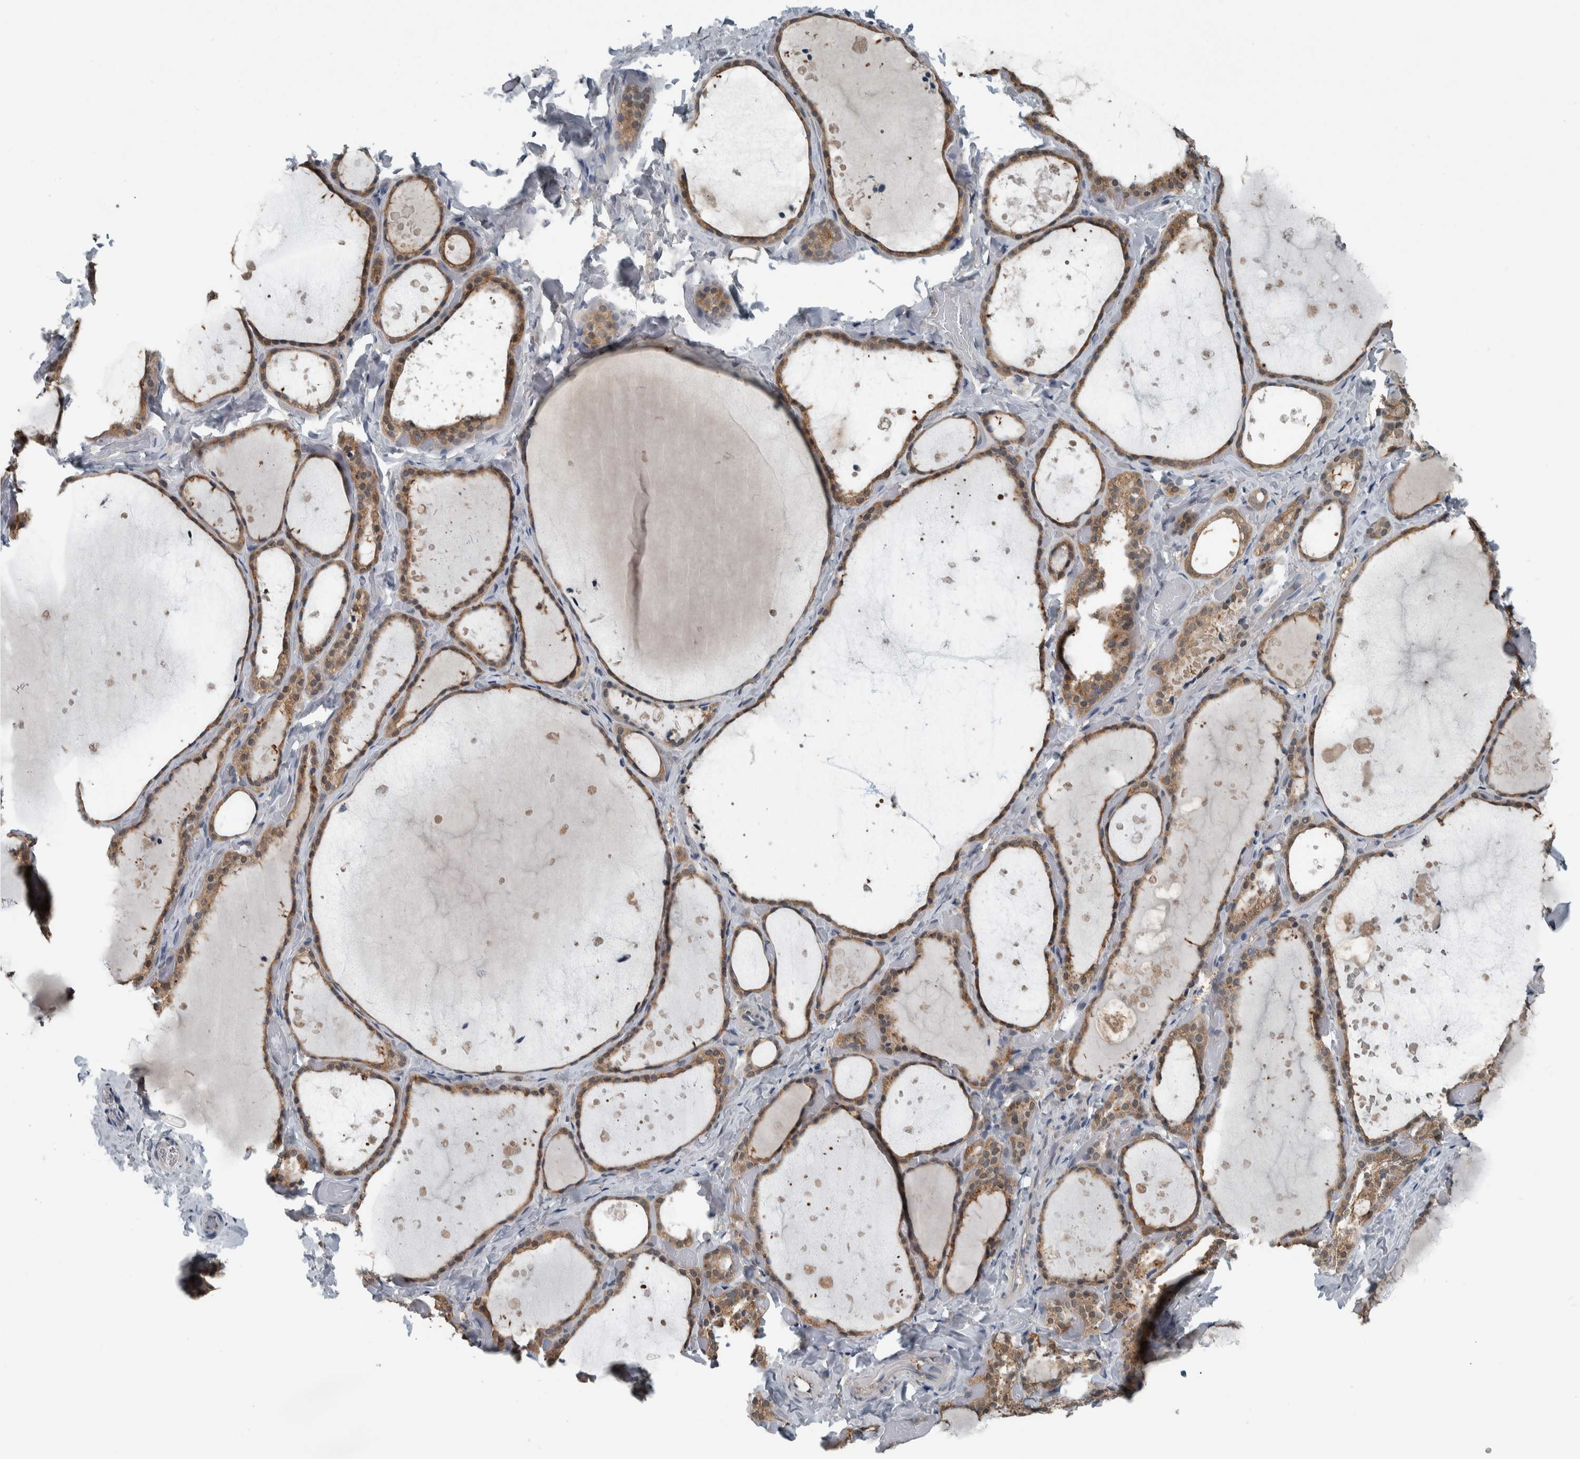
{"staining": {"intensity": "moderate", "quantity": ">75%", "location": "cytoplasmic/membranous,nuclear"}, "tissue": "thyroid gland", "cell_type": "Glandular cells", "image_type": "normal", "snomed": [{"axis": "morphology", "description": "Normal tissue, NOS"}, {"axis": "topography", "description": "Thyroid gland"}], "caption": "High-power microscopy captured an IHC image of normal thyroid gland, revealing moderate cytoplasmic/membranous,nuclear staining in approximately >75% of glandular cells.", "gene": "ALAD", "patient": {"sex": "female", "age": 44}}